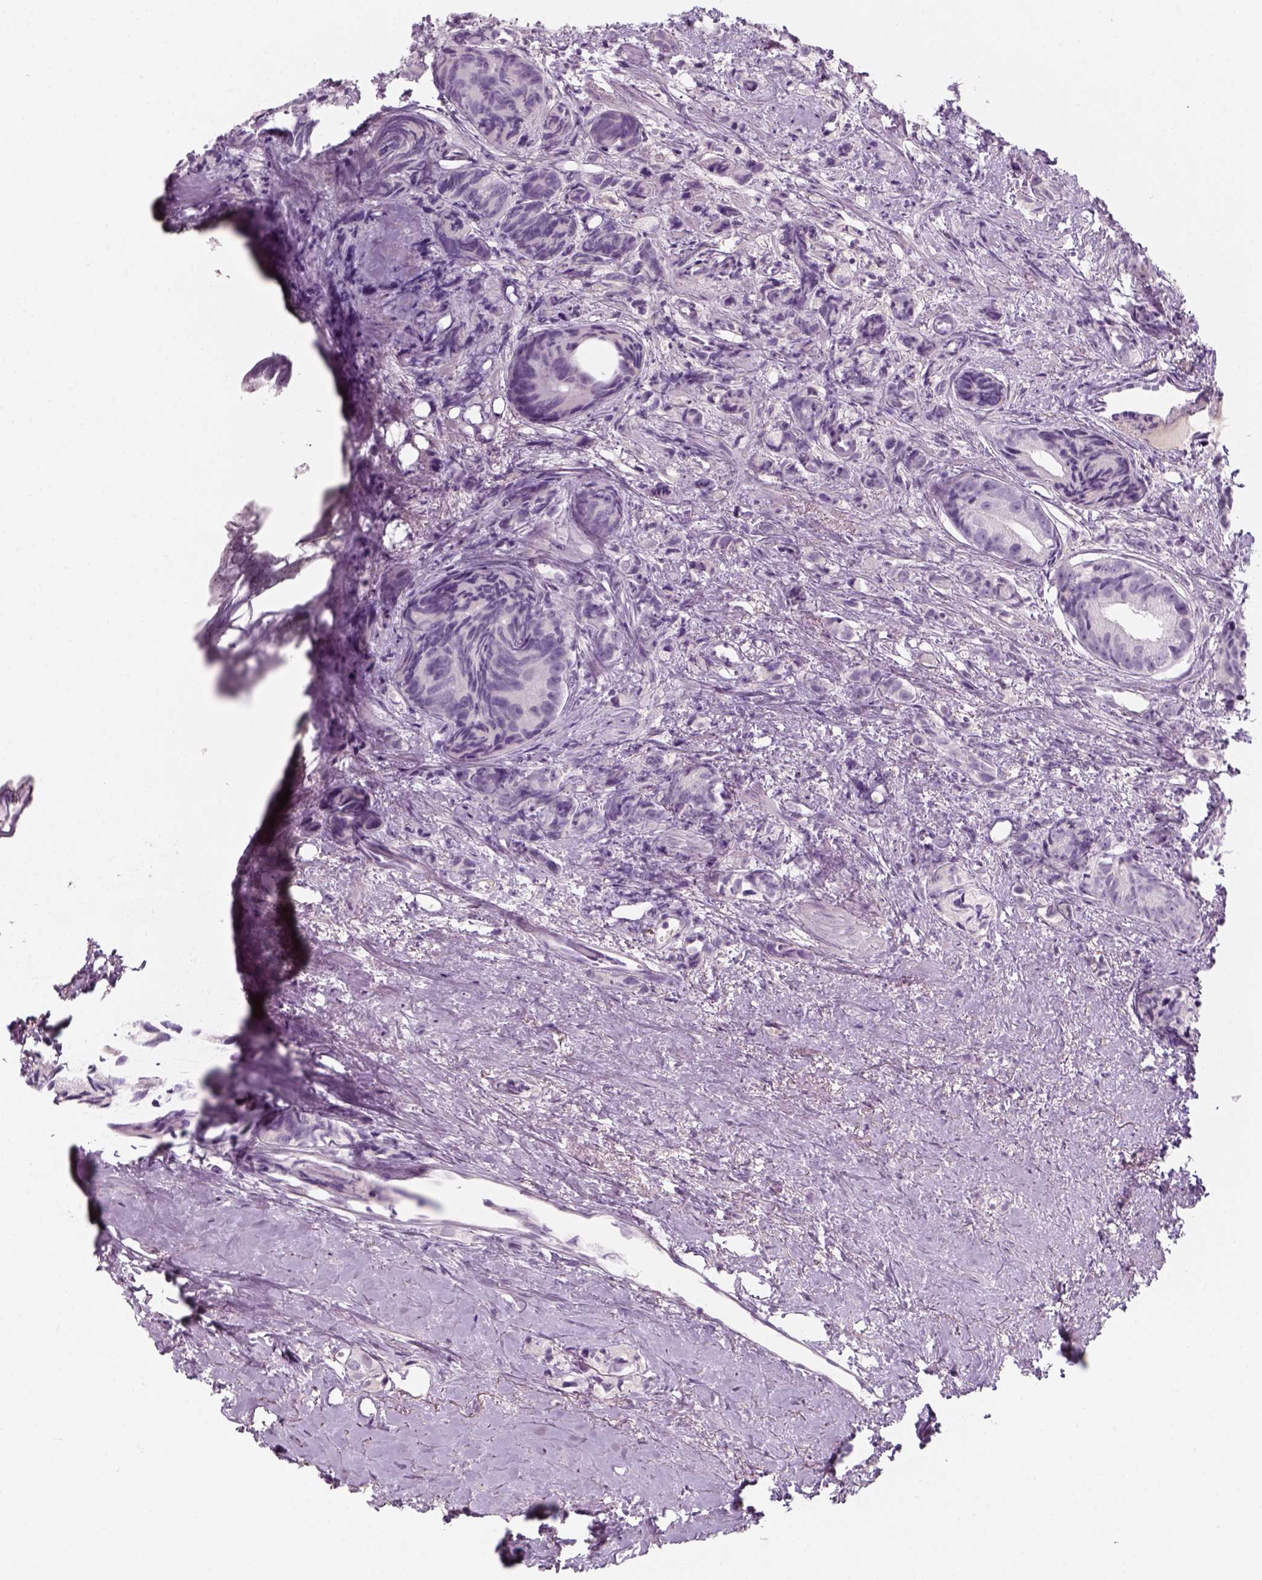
{"staining": {"intensity": "negative", "quantity": "none", "location": "none"}, "tissue": "prostate cancer", "cell_type": "Tumor cells", "image_type": "cancer", "snomed": [{"axis": "morphology", "description": "Adenocarcinoma, High grade"}, {"axis": "topography", "description": "Prostate"}], "caption": "Immunohistochemistry (IHC) photomicrograph of neoplastic tissue: adenocarcinoma (high-grade) (prostate) stained with DAB exhibits no significant protein expression in tumor cells.", "gene": "KRT25", "patient": {"sex": "male", "age": 81}}